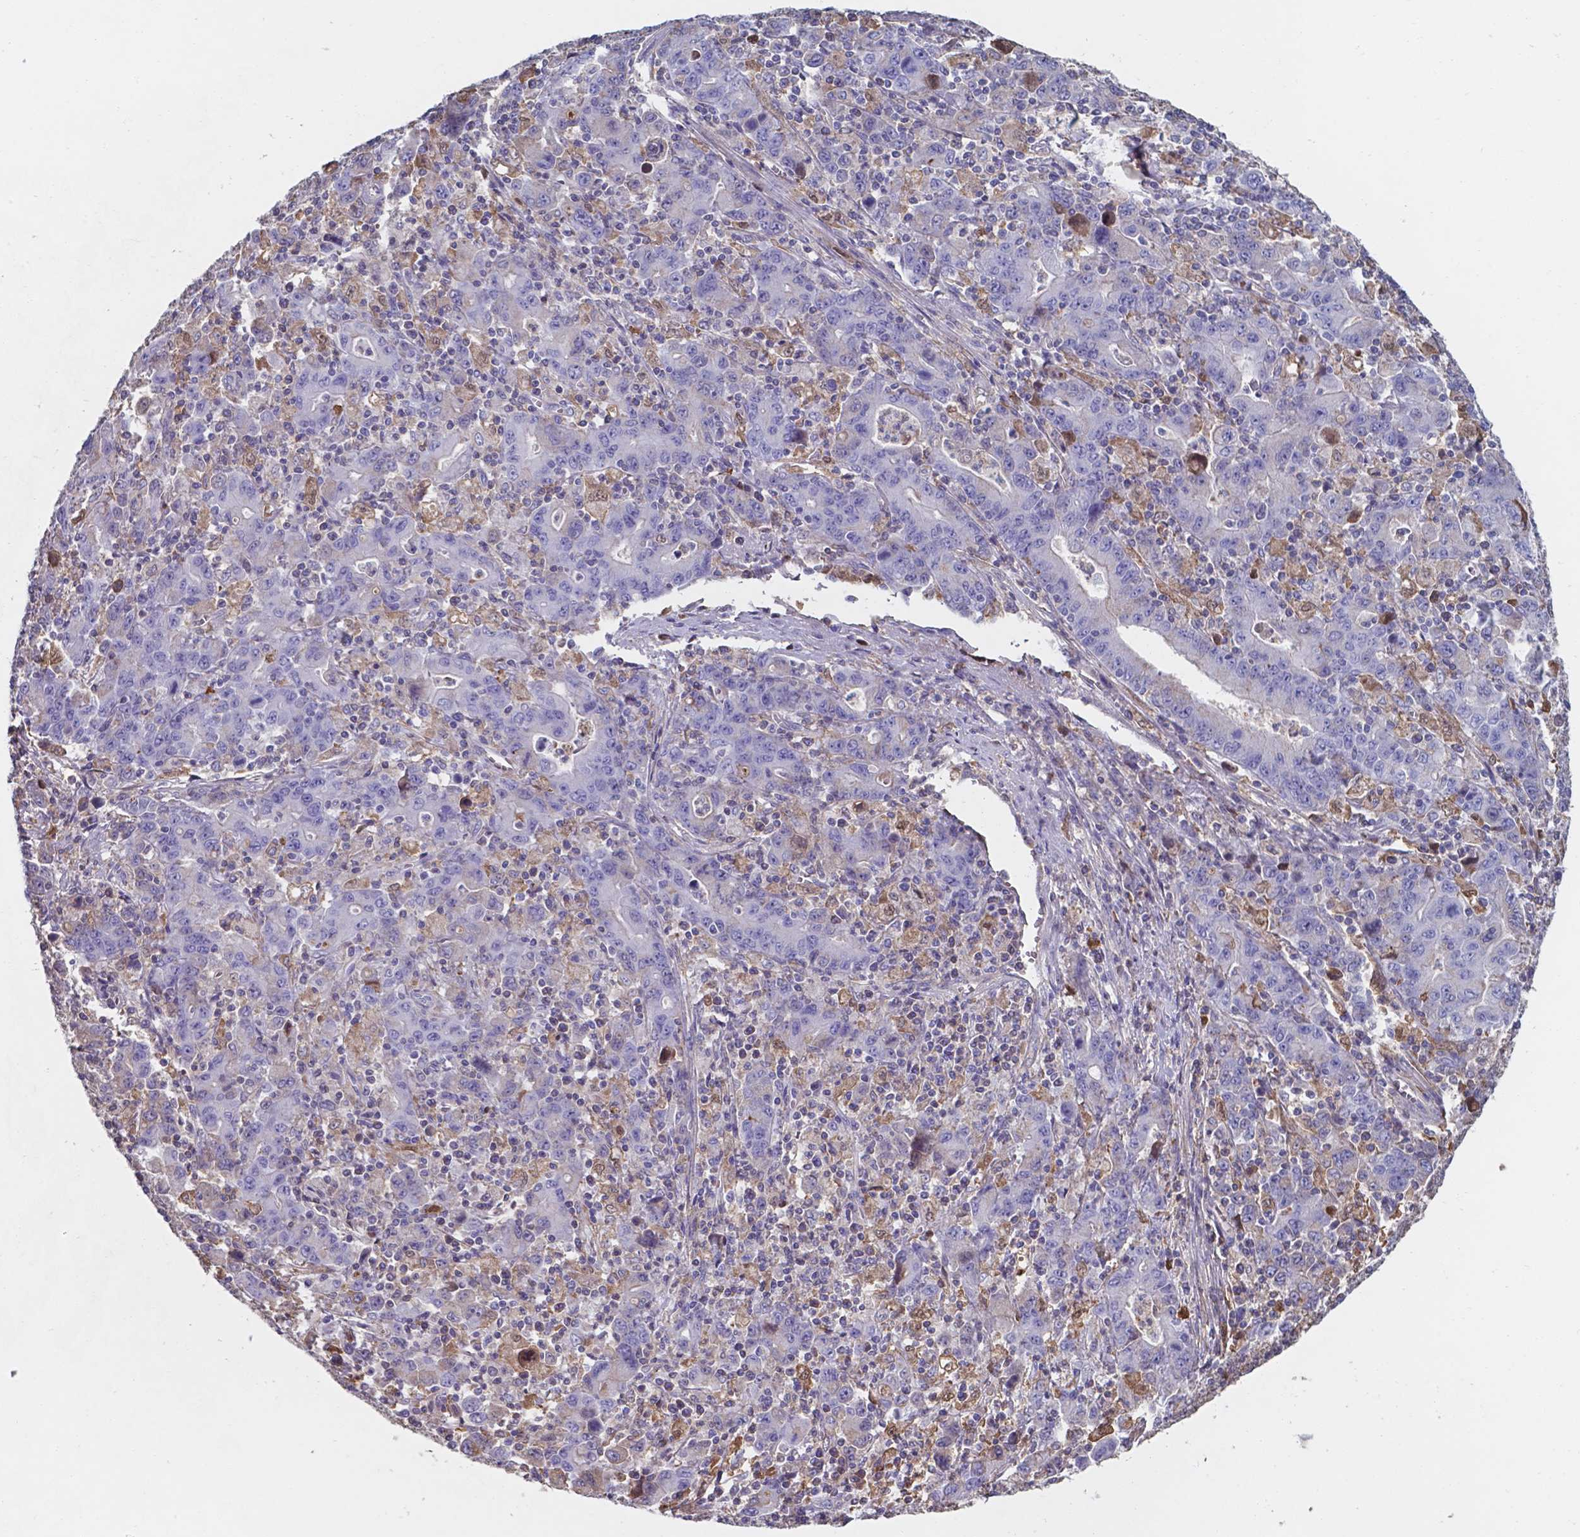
{"staining": {"intensity": "negative", "quantity": "none", "location": "none"}, "tissue": "stomach cancer", "cell_type": "Tumor cells", "image_type": "cancer", "snomed": [{"axis": "morphology", "description": "Adenocarcinoma, NOS"}, {"axis": "topography", "description": "Stomach, upper"}], "caption": "High power microscopy image of an immunohistochemistry (IHC) photomicrograph of adenocarcinoma (stomach), revealing no significant expression in tumor cells. (DAB immunohistochemistry with hematoxylin counter stain).", "gene": "SERPINA1", "patient": {"sex": "male", "age": 69}}